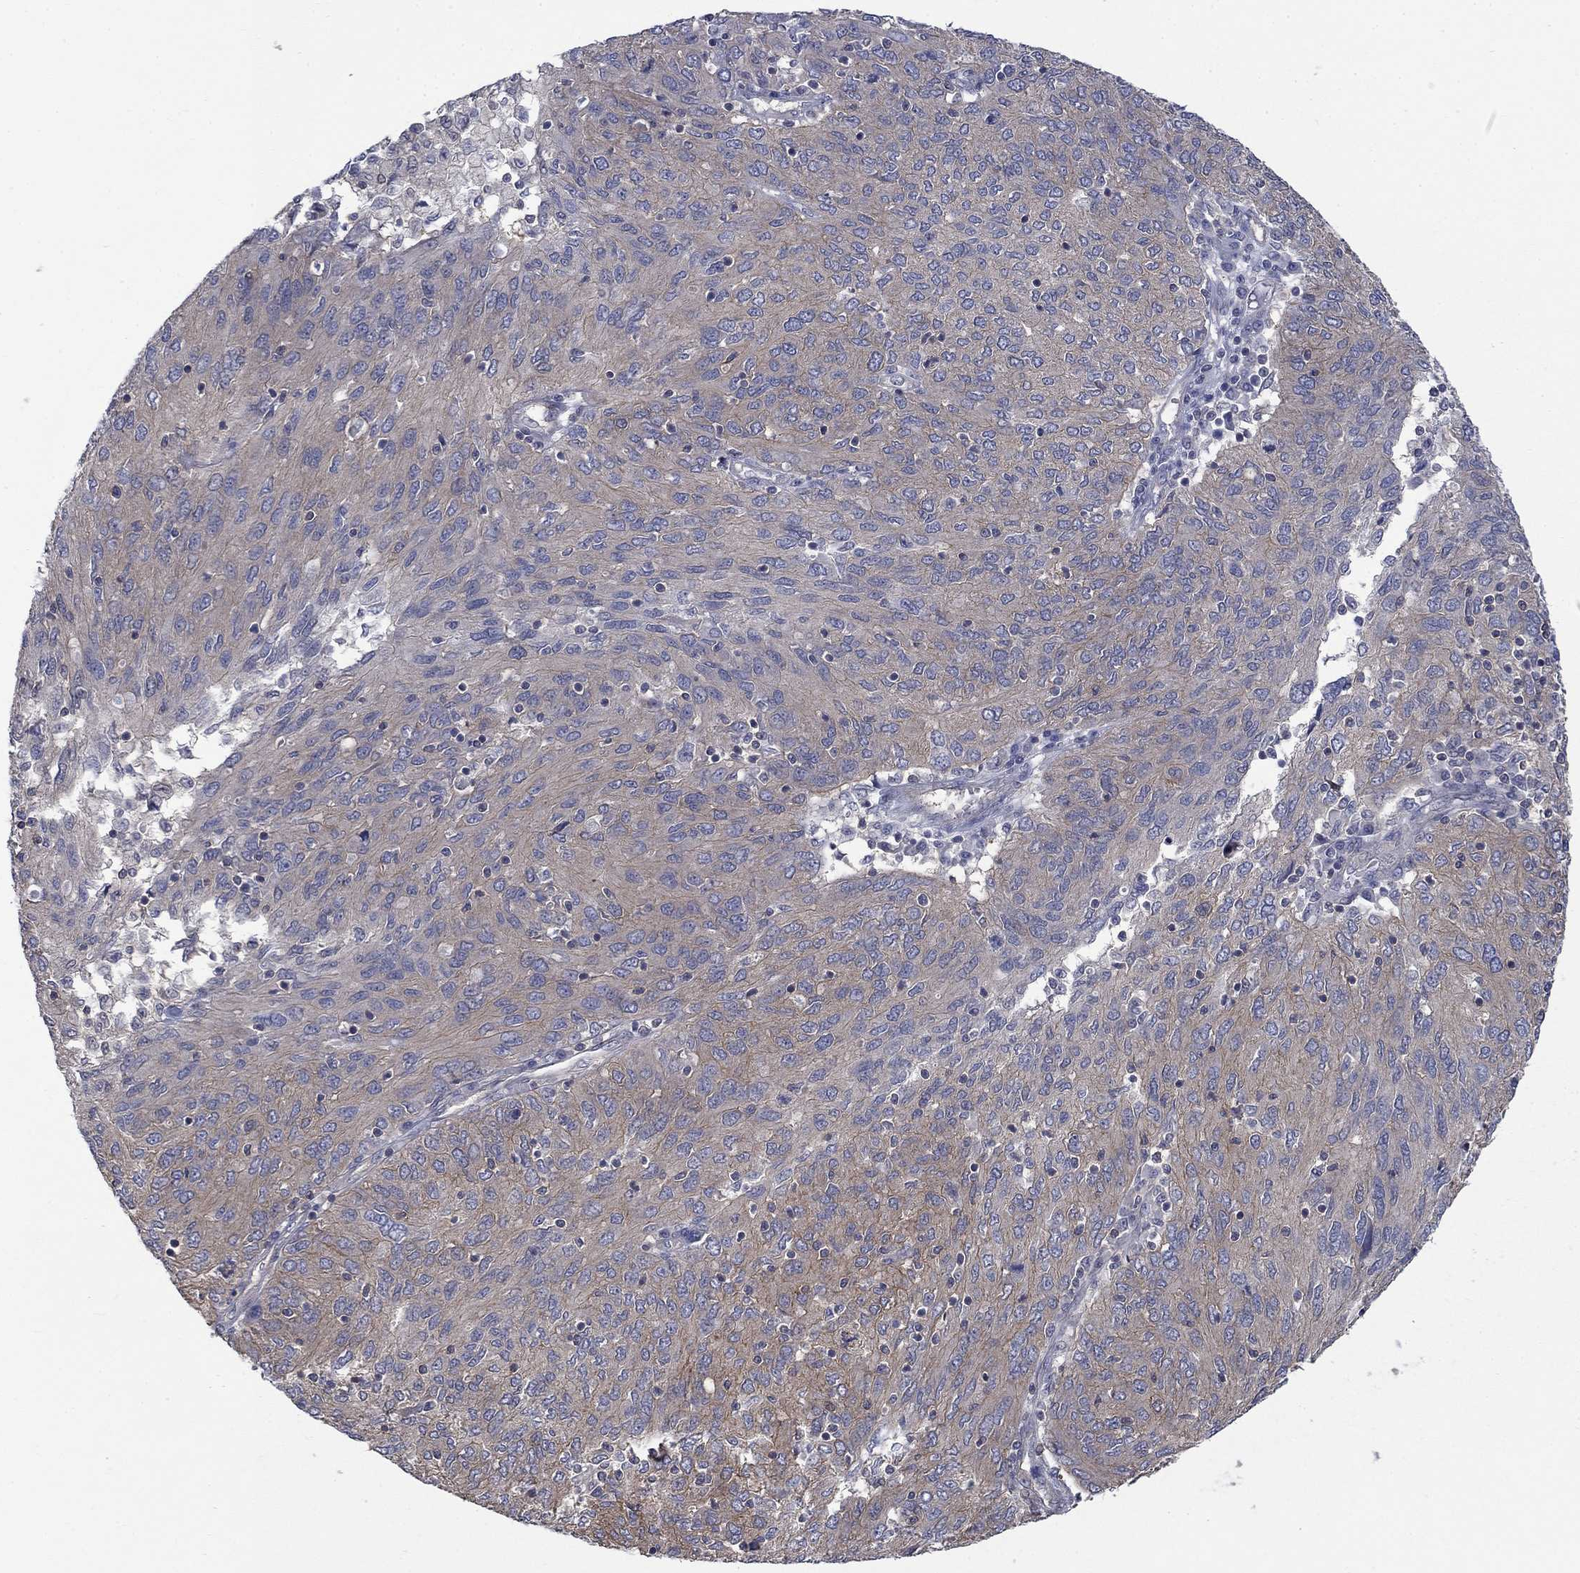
{"staining": {"intensity": "weak", "quantity": "25%-75%", "location": "cytoplasmic/membranous"}, "tissue": "ovarian cancer", "cell_type": "Tumor cells", "image_type": "cancer", "snomed": [{"axis": "morphology", "description": "Carcinoma, endometroid"}, {"axis": "topography", "description": "Ovary"}], "caption": "An image of human ovarian cancer (endometroid carcinoma) stained for a protein shows weak cytoplasmic/membranous brown staining in tumor cells.", "gene": "PDZD2", "patient": {"sex": "female", "age": 50}}